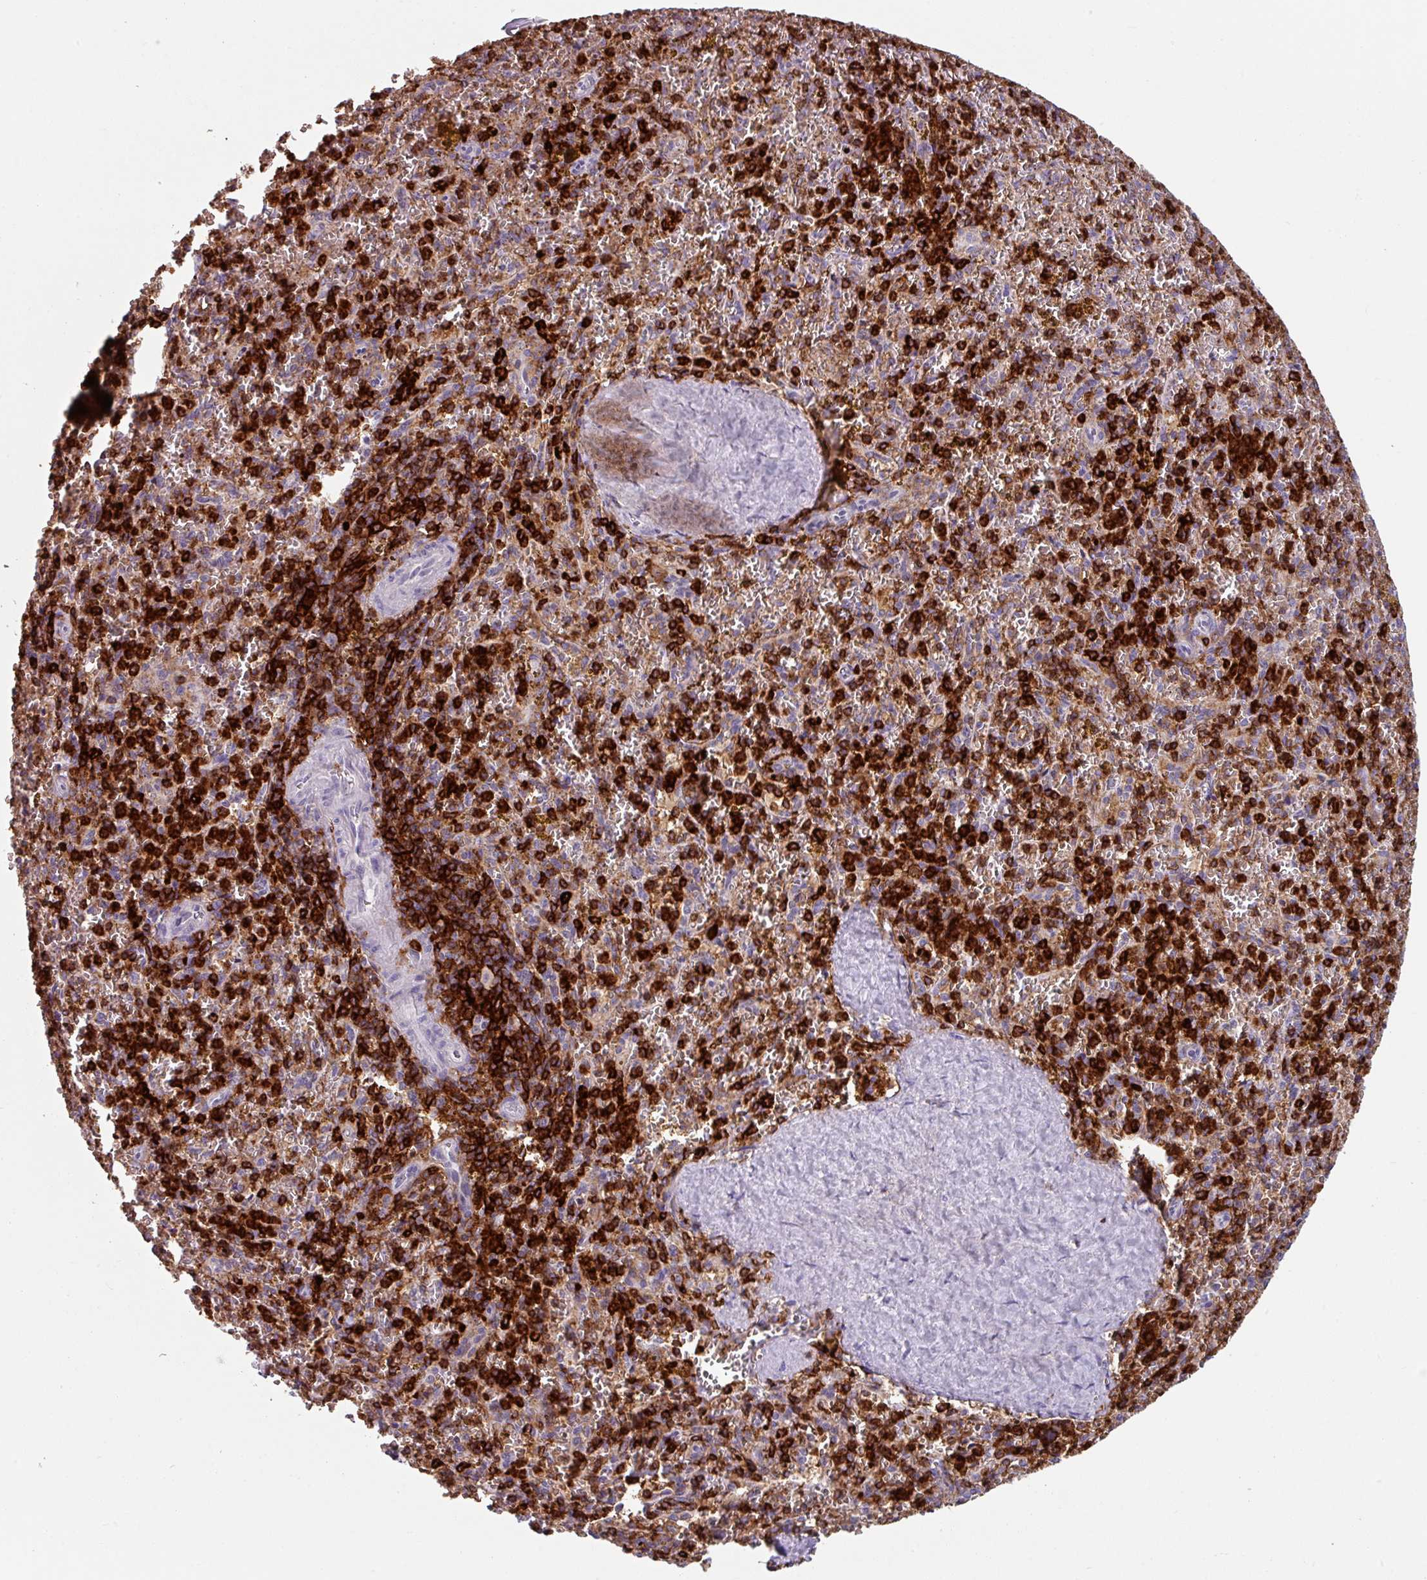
{"staining": {"intensity": "strong", "quantity": ">75%", "location": "cytoplasmic/membranous"}, "tissue": "spleen", "cell_type": "Cells in red pulp", "image_type": "normal", "snomed": [{"axis": "morphology", "description": "Normal tissue, NOS"}, {"axis": "topography", "description": "Spleen"}], "caption": "A high amount of strong cytoplasmic/membranous staining is present in about >75% of cells in red pulp in normal spleen.", "gene": "EXOSC5", "patient": {"sex": "male", "age": 57}}